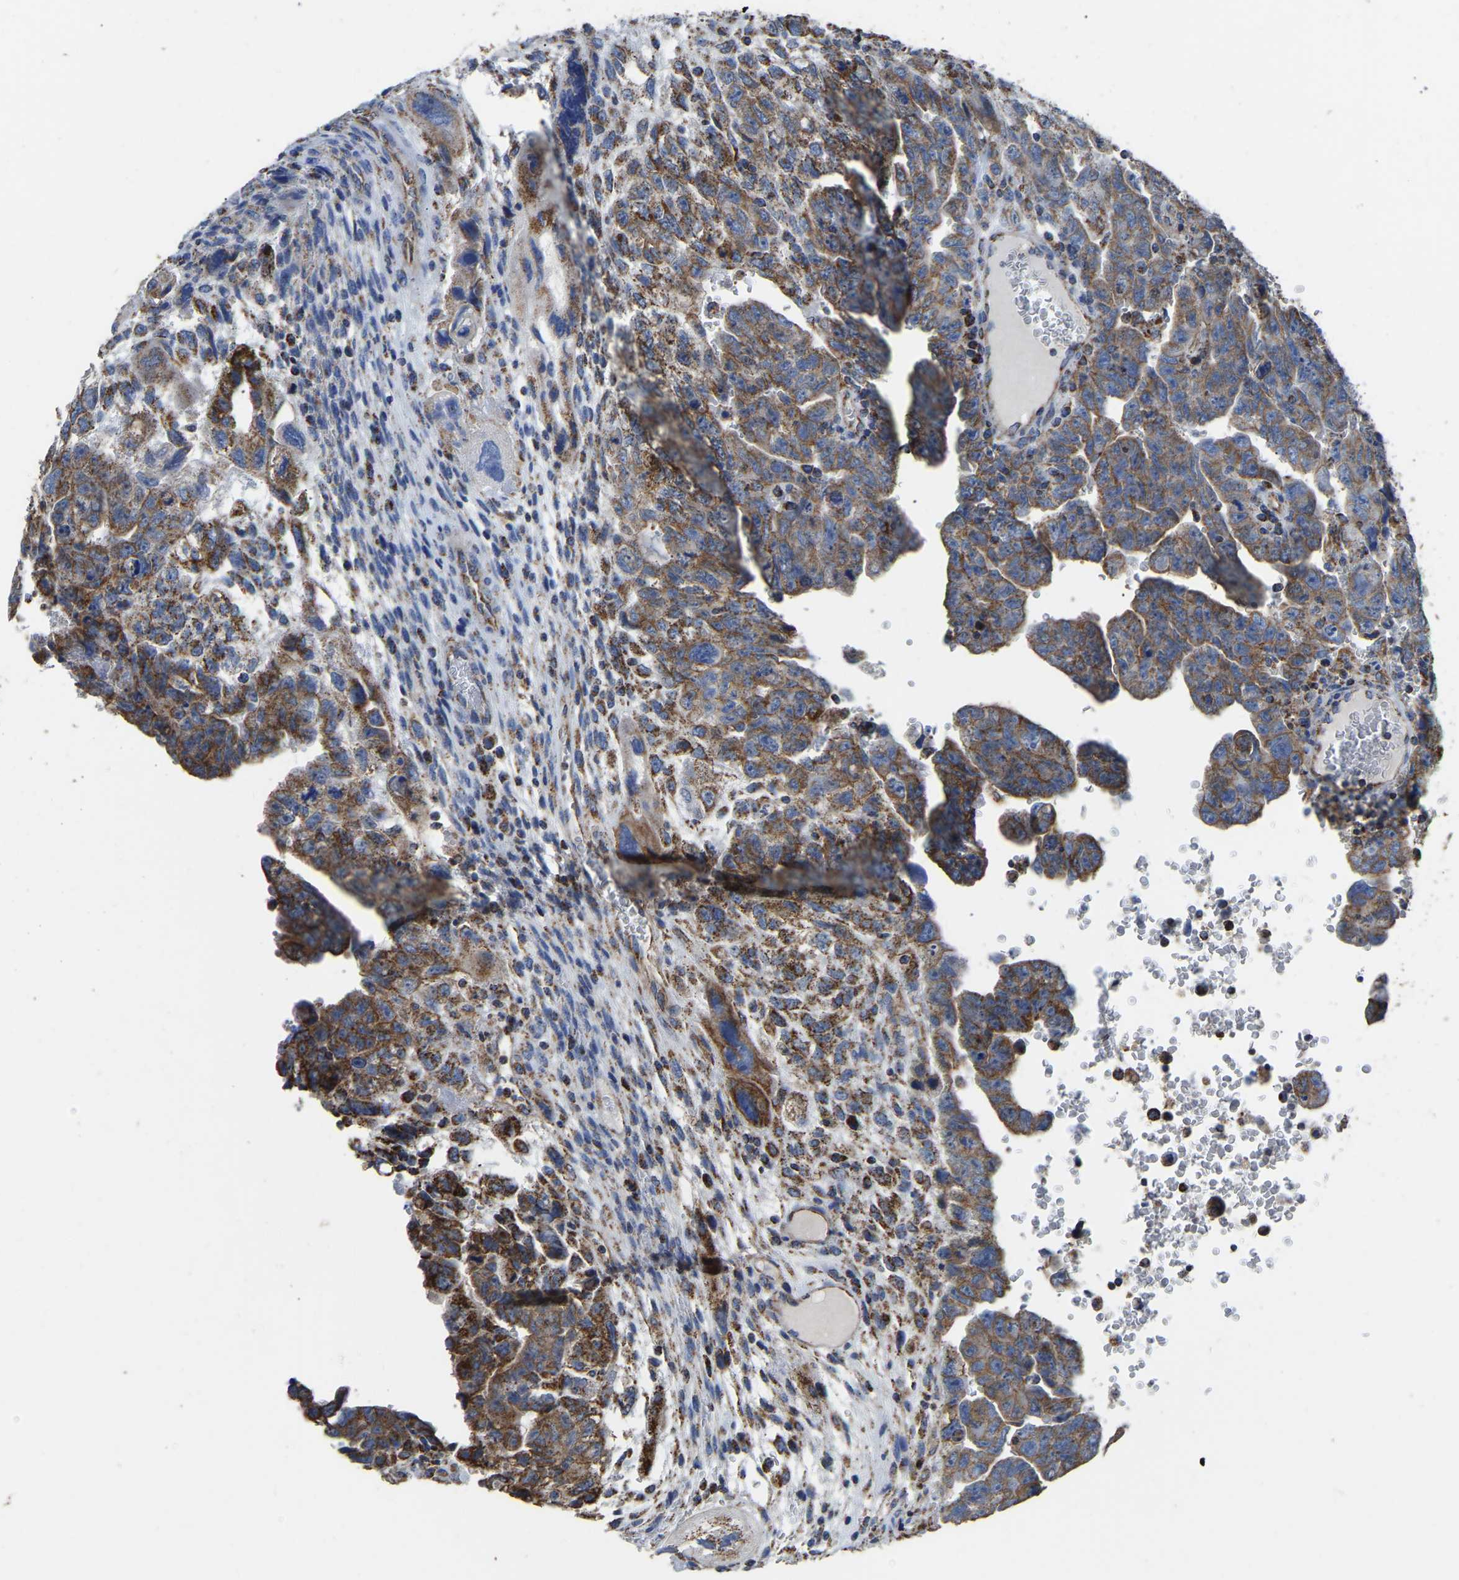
{"staining": {"intensity": "moderate", "quantity": ">75%", "location": "cytoplasmic/membranous"}, "tissue": "testis cancer", "cell_type": "Tumor cells", "image_type": "cancer", "snomed": [{"axis": "morphology", "description": "Carcinoma, Embryonal, NOS"}, {"axis": "topography", "description": "Testis"}], "caption": "Immunohistochemistry (IHC) micrograph of neoplastic tissue: human testis cancer (embryonal carcinoma) stained using IHC shows medium levels of moderate protein expression localized specifically in the cytoplasmic/membranous of tumor cells, appearing as a cytoplasmic/membranous brown color.", "gene": "ETFA", "patient": {"sex": "male", "age": 28}}